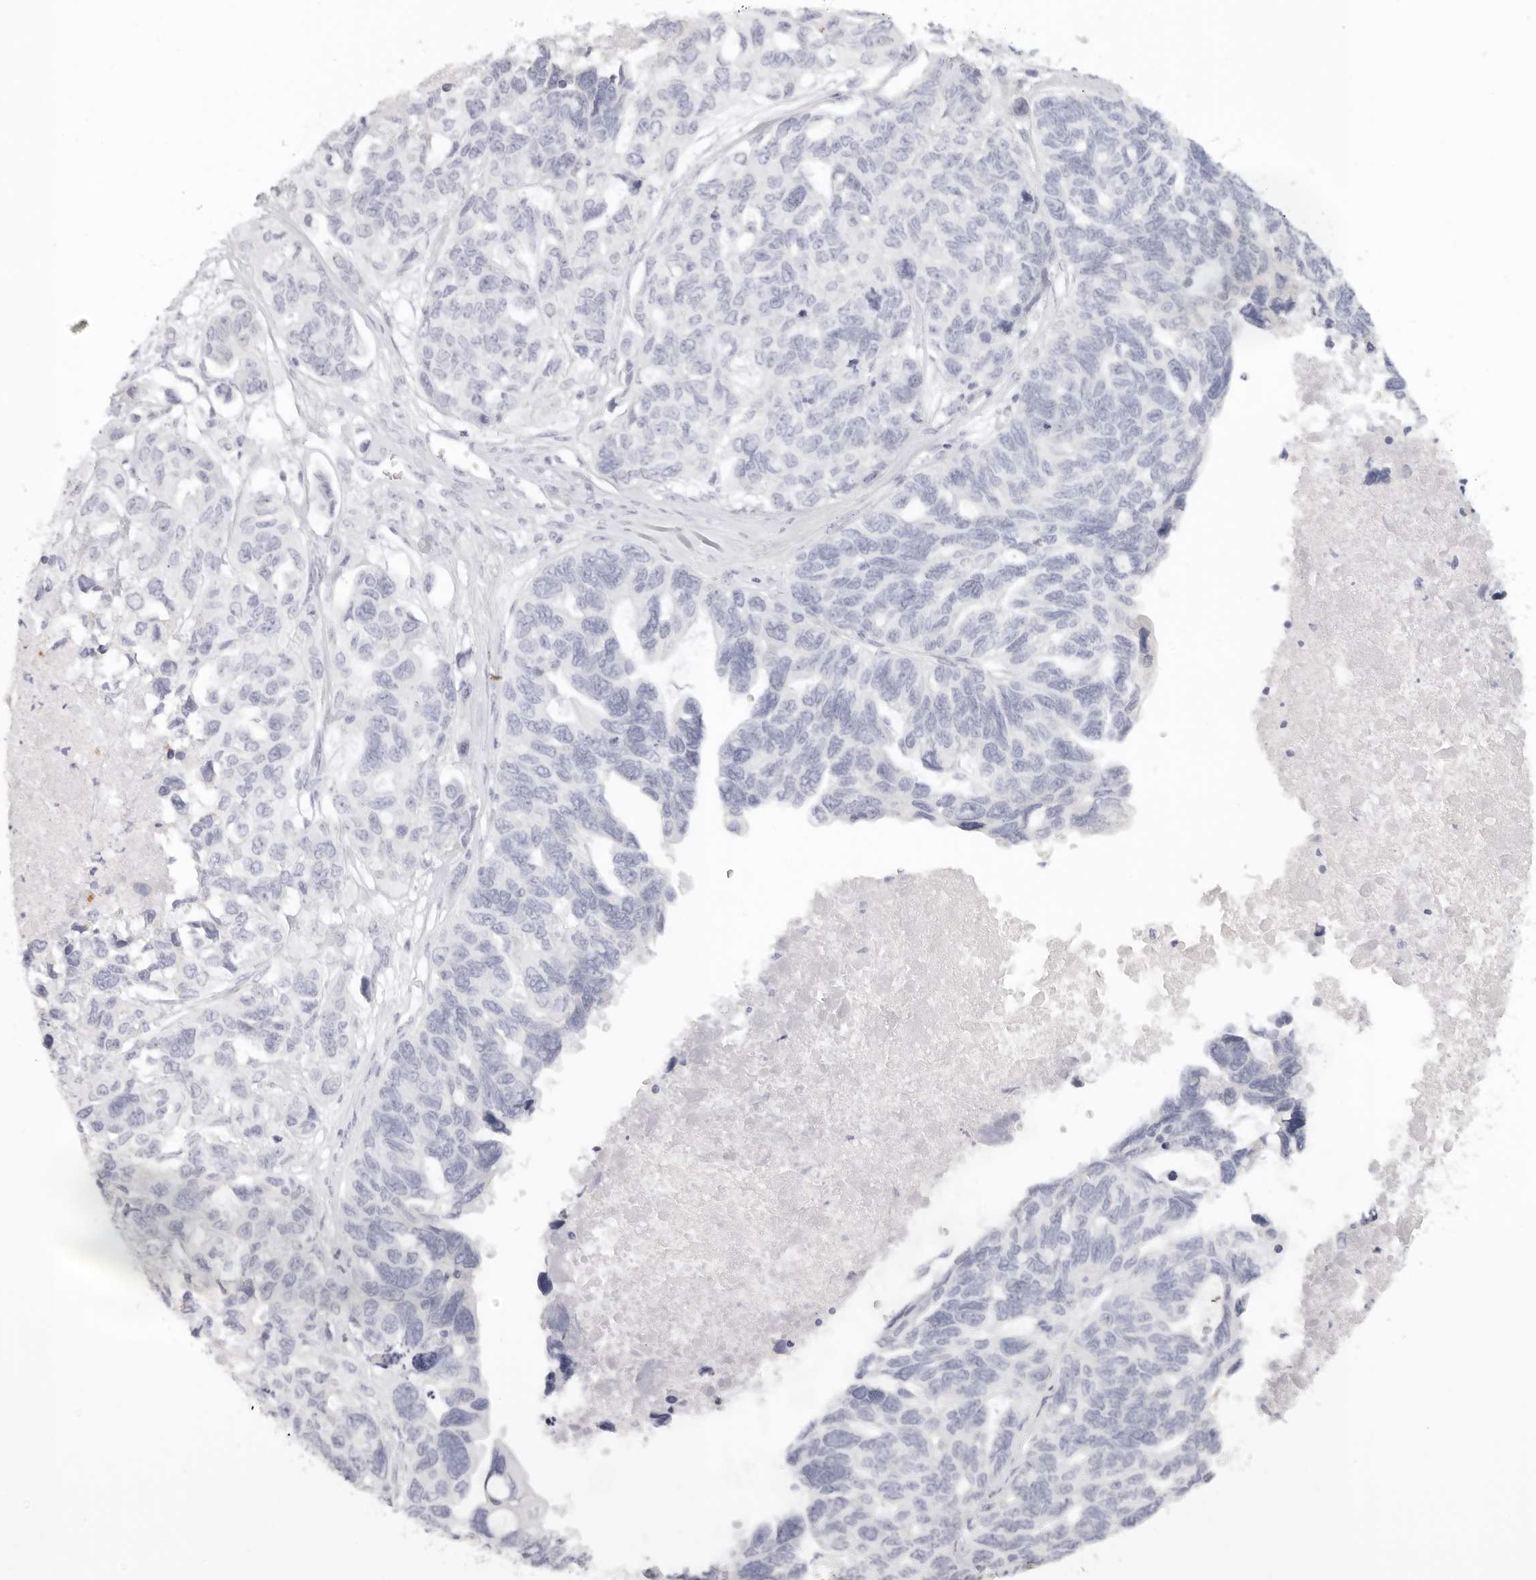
{"staining": {"intensity": "negative", "quantity": "none", "location": "none"}, "tissue": "ovarian cancer", "cell_type": "Tumor cells", "image_type": "cancer", "snomed": [{"axis": "morphology", "description": "Cystadenocarcinoma, serous, NOS"}, {"axis": "topography", "description": "Ovary"}], "caption": "Image shows no significant protein expression in tumor cells of serous cystadenocarcinoma (ovarian). The staining was performed using DAB (3,3'-diaminobenzidine) to visualize the protein expression in brown, while the nuclei were stained in blue with hematoxylin (Magnification: 20x).", "gene": "RXFP1", "patient": {"sex": "female", "age": 79}}